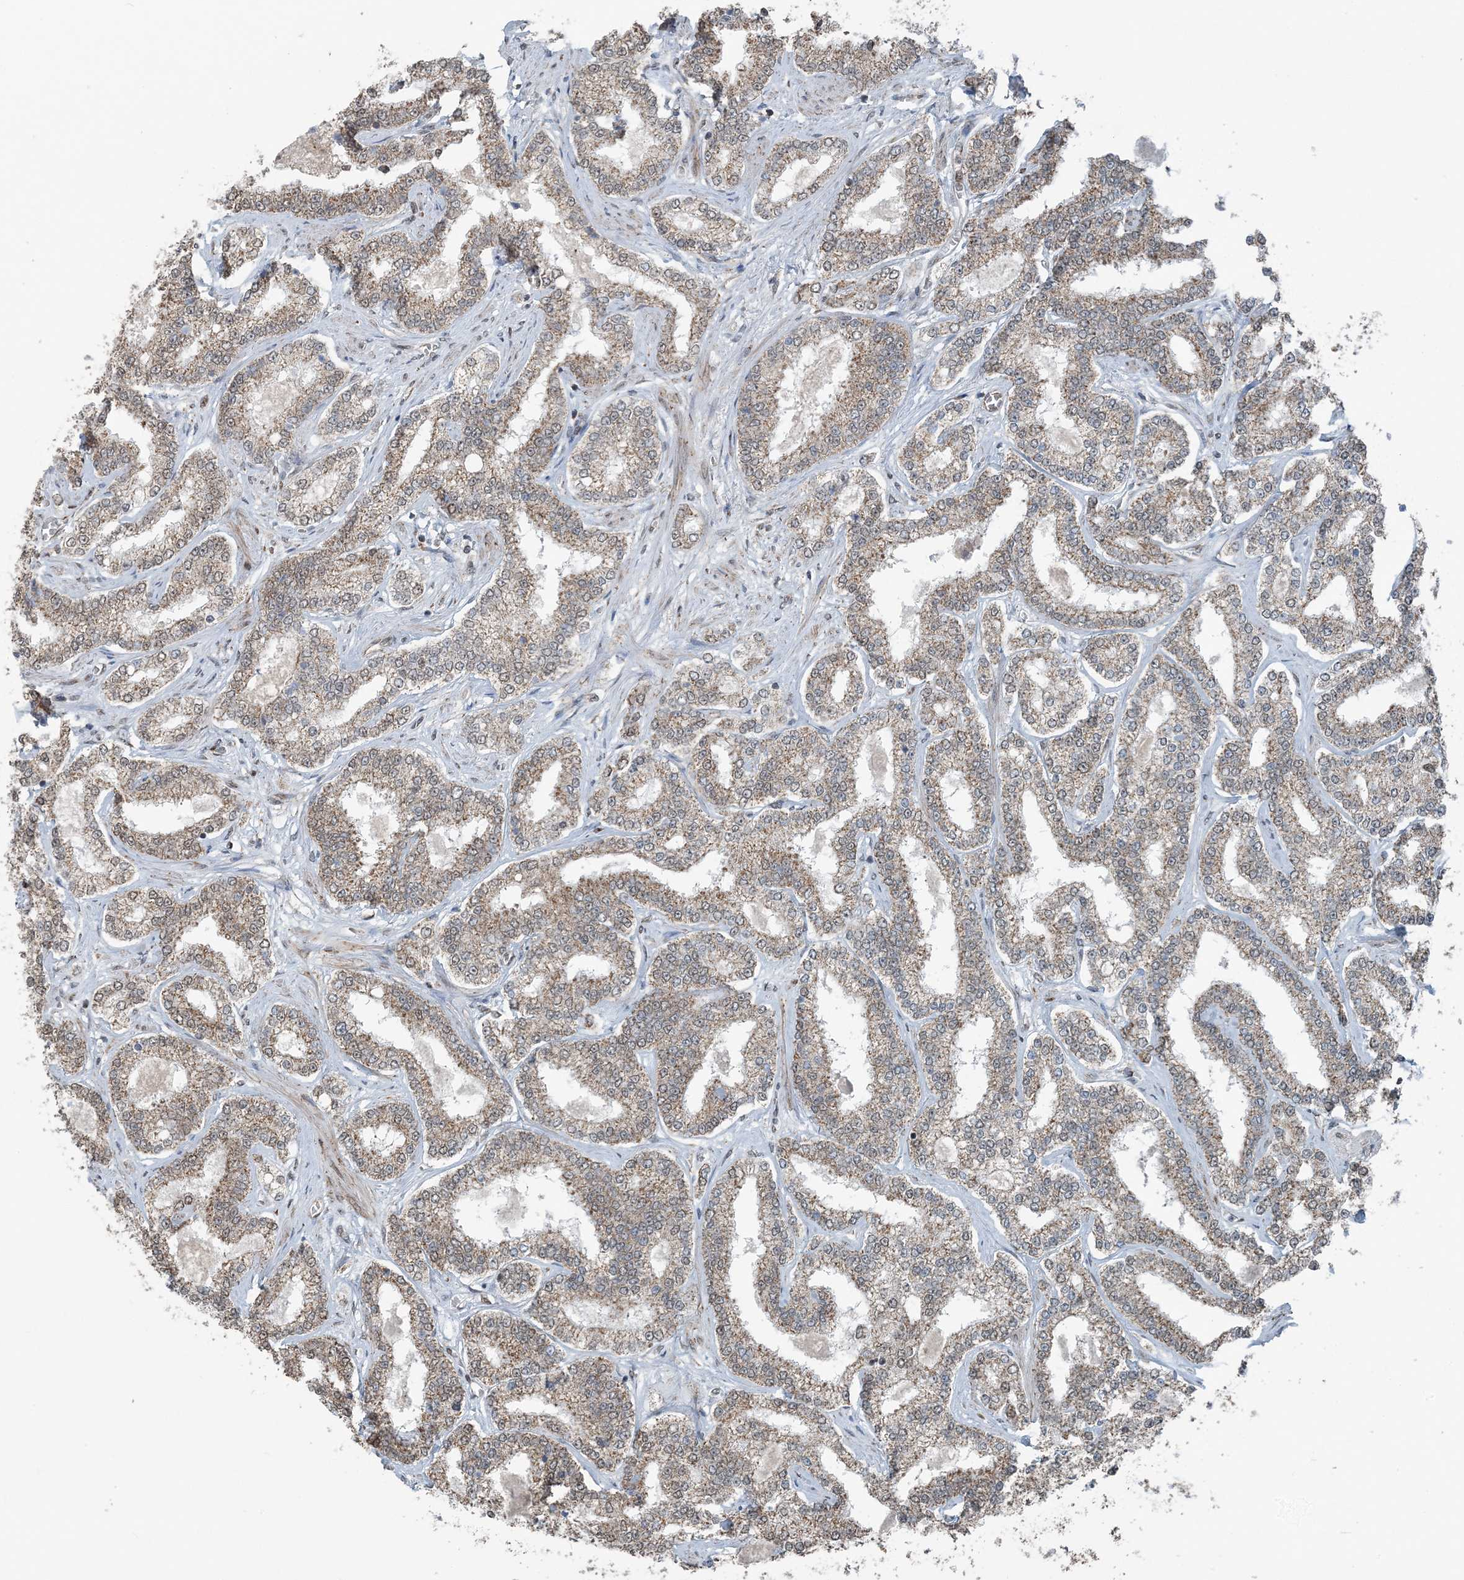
{"staining": {"intensity": "weak", "quantity": ">75%", "location": "cytoplasmic/membranous"}, "tissue": "prostate cancer", "cell_type": "Tumor cells", "image_type": "cancer", "snomed": [{"axis": "morphology", "description": "Normal tissue, NOS"}, {"axis": "morphology", "description": "Adenocarcinoma, High grade"}, {"axis": "topography", "description": "Prostate"}], "caption": "Prostate cancer tissue reveals weak cytoplasmic/membranous expression in approximately >75% of tumor cells", "gene": "PILRB", "patient": {"sex": "male", "age": 83}}